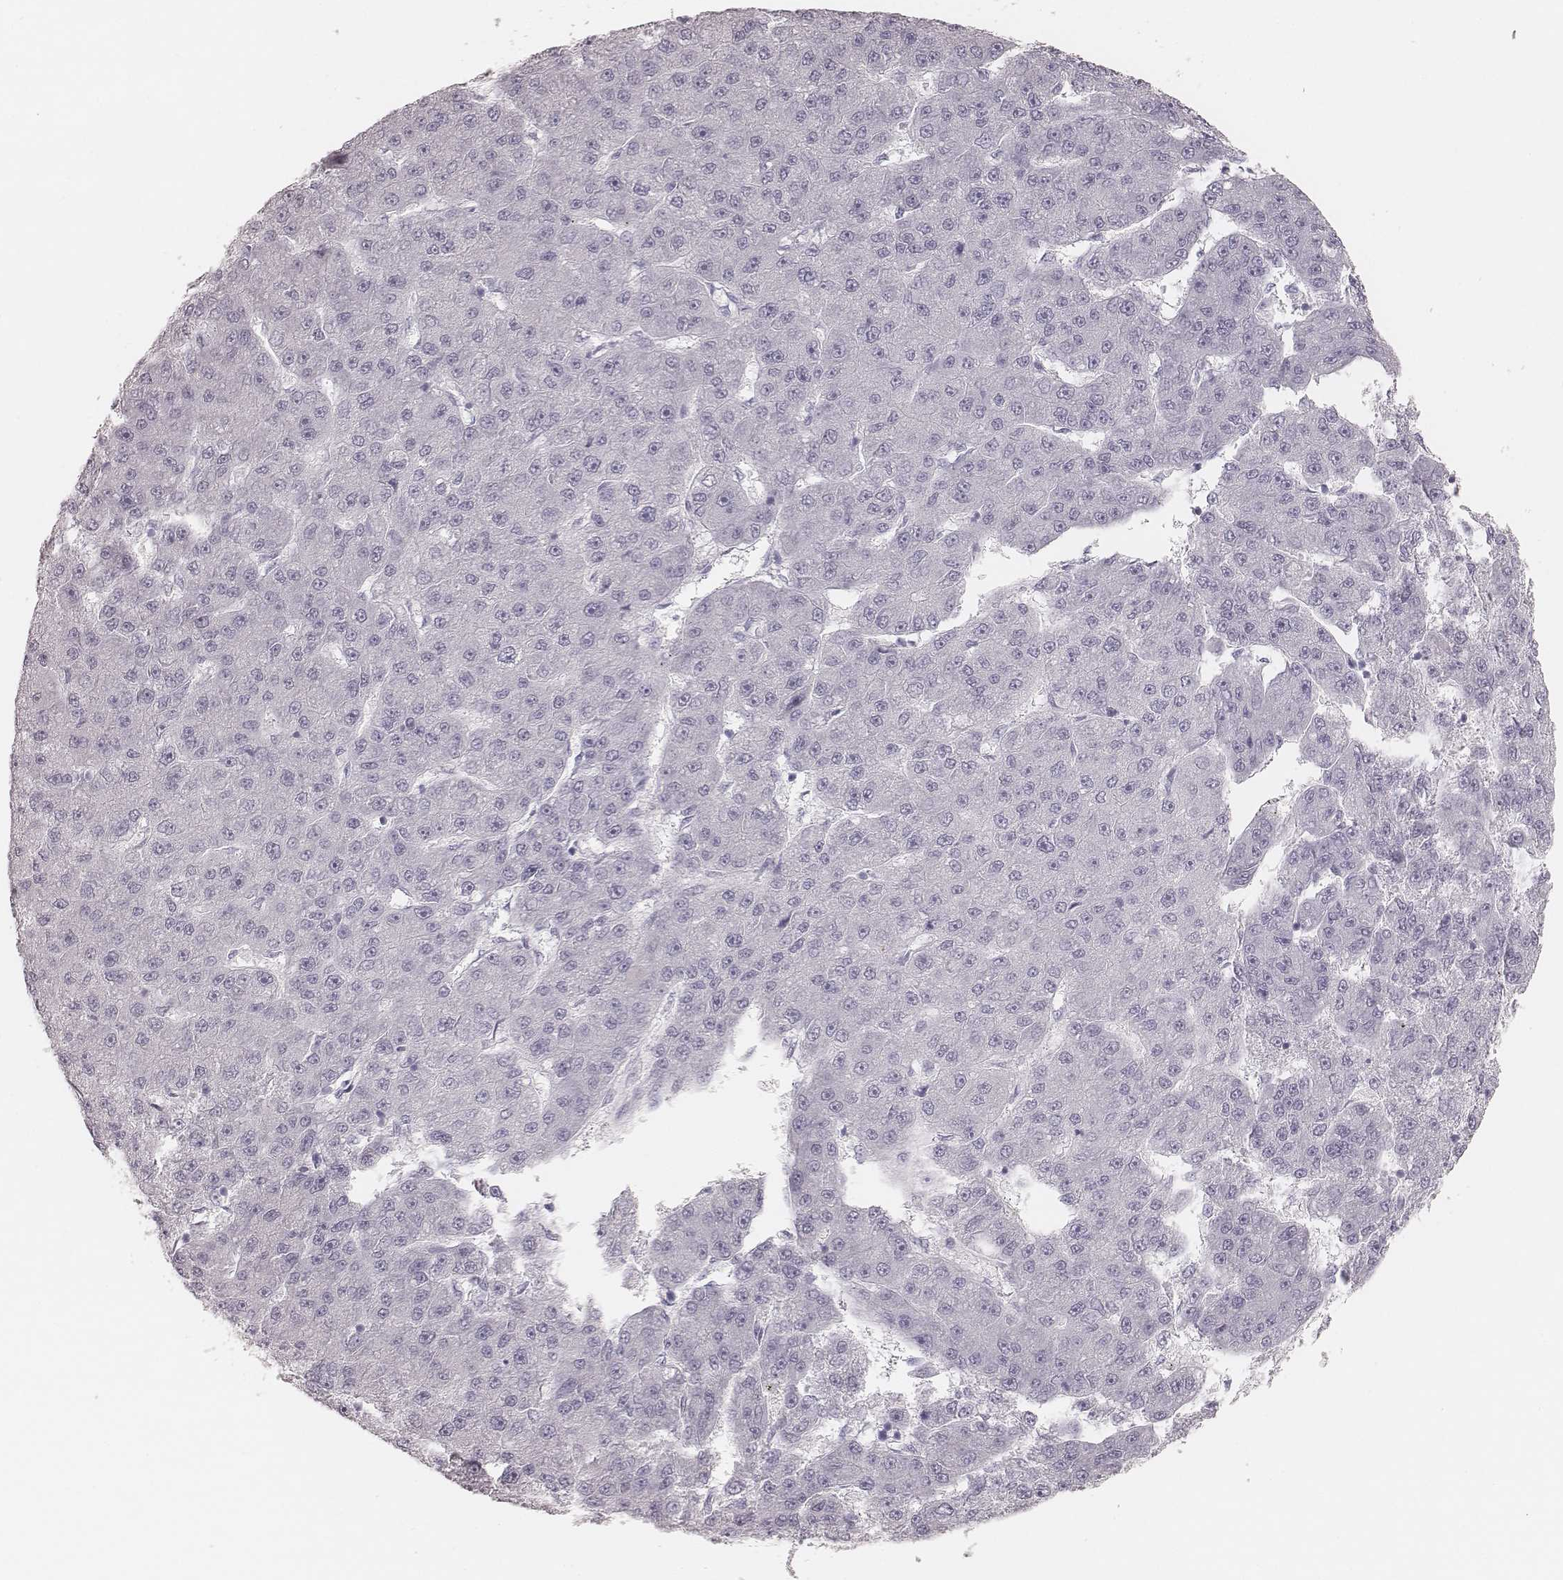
{"staining": {"intensity": "negative", "quantity": "none", "location": "none"}, "tissue": "liver cancer", "cell_type": "Tumor cells", "image_type": "cancer", "snomed": [{"axis": "morphology", "description": "Carcinoma, Hepatocellular, NOS"}, {"axis": "topography", "description": "Liver"}], "caption": "This is a image of immunohistochemistry (IHC) staining of liver hepatocellular carcinoma, which shows no expression in tumor cells.", "gene": "KRT82", "patient": {"sex": "male", "age": 67}}